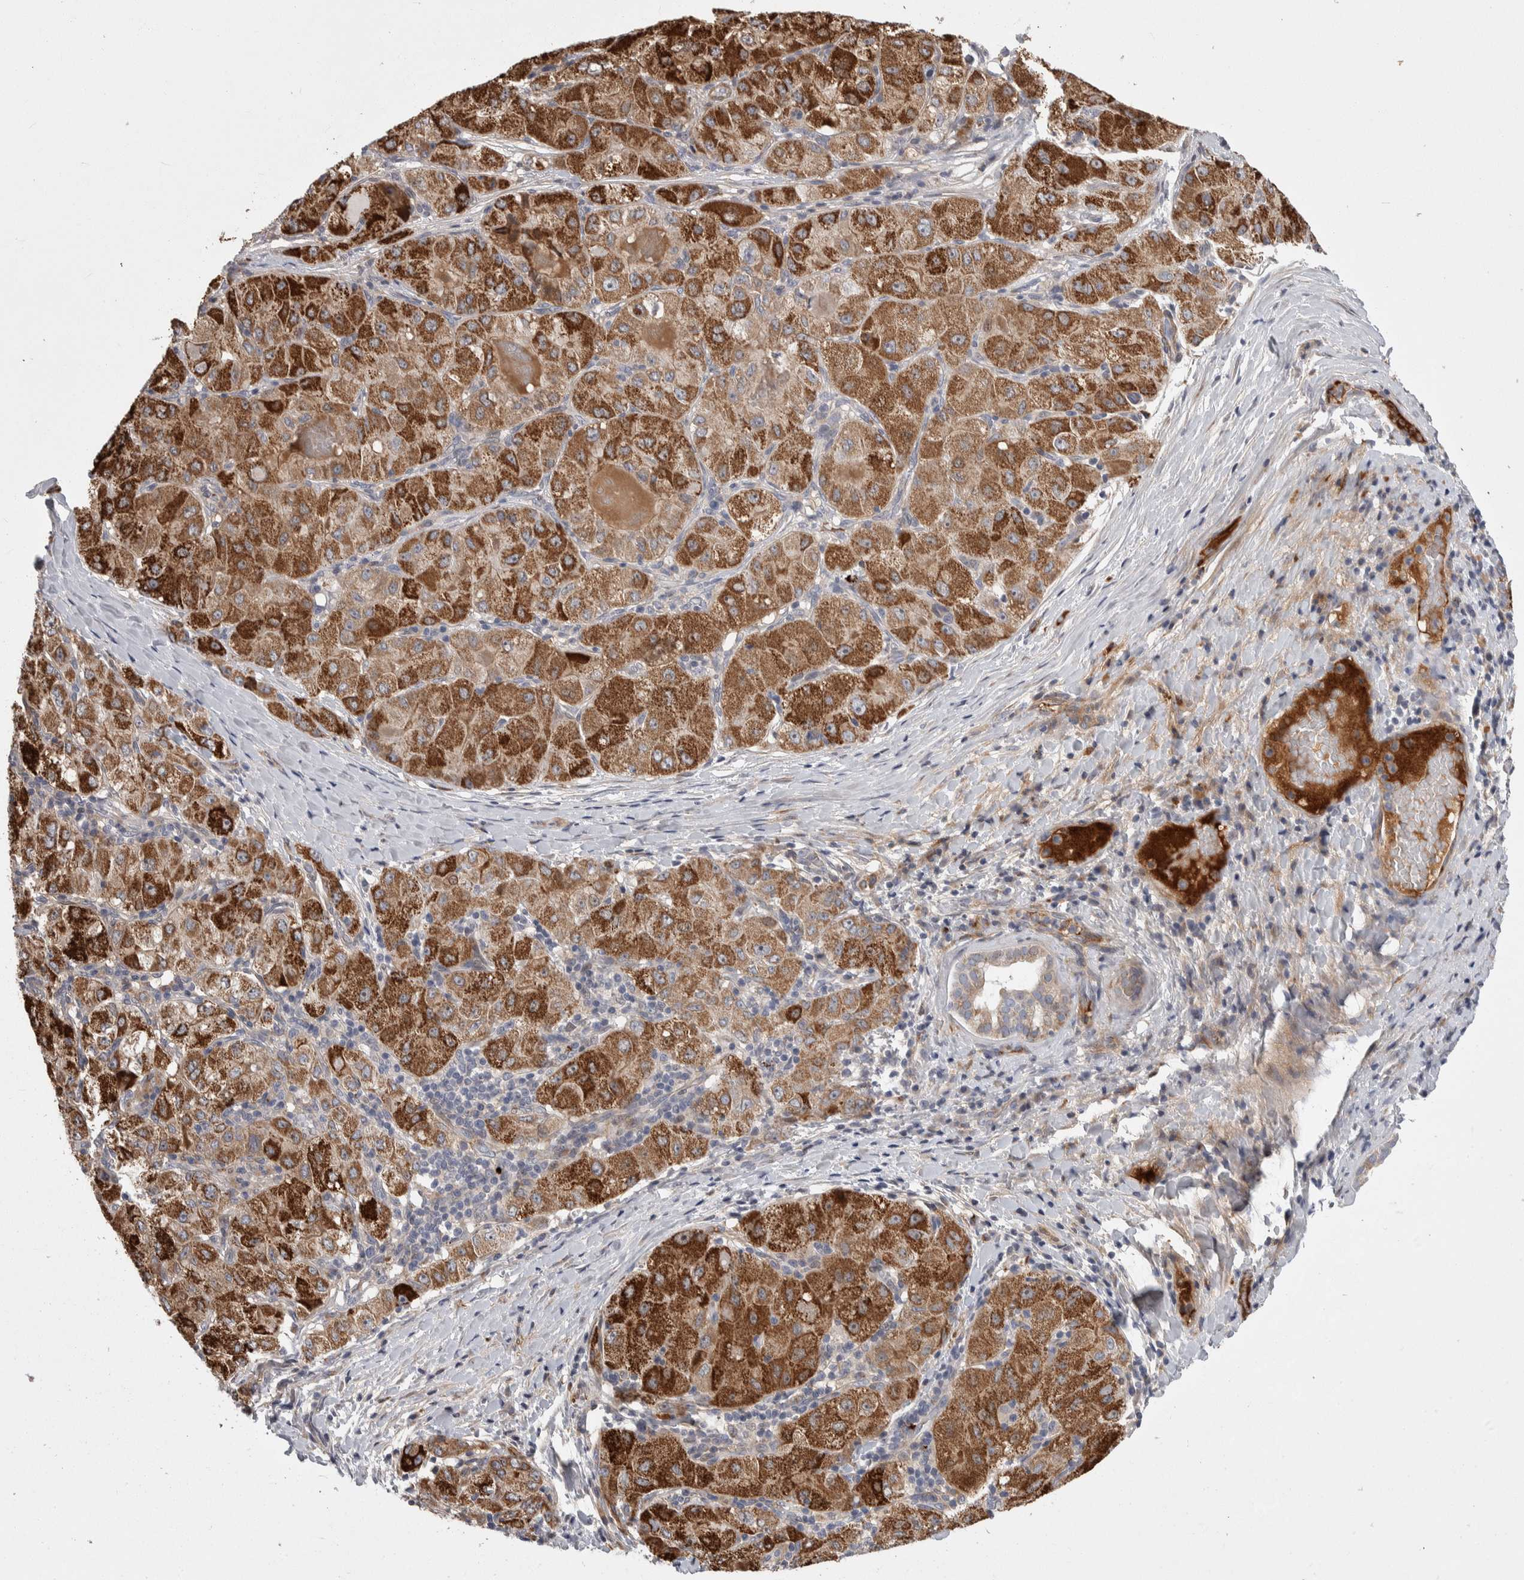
{"staining": {"intensity": "strong", "quantity": ">75%", "location": "cytoplasmic/membranous"}, "tissue": "liver cancer", "cell_type": "Tumor cells", "image_type": "cancer", "snomed": [{"axis": "morphology", "description": "Carcinoma, Hepatocellular, NOS"}, {"axis": "topography", "description": "Liver"}], "caption": "This is an image of IHC staining of hepatocellular carcinoma (liver), which shows strong staining in the cytoplasmic/membranous of tumor cells.", "gene": "PSMG3", "patient": {"sex": "male", "age": 80}}